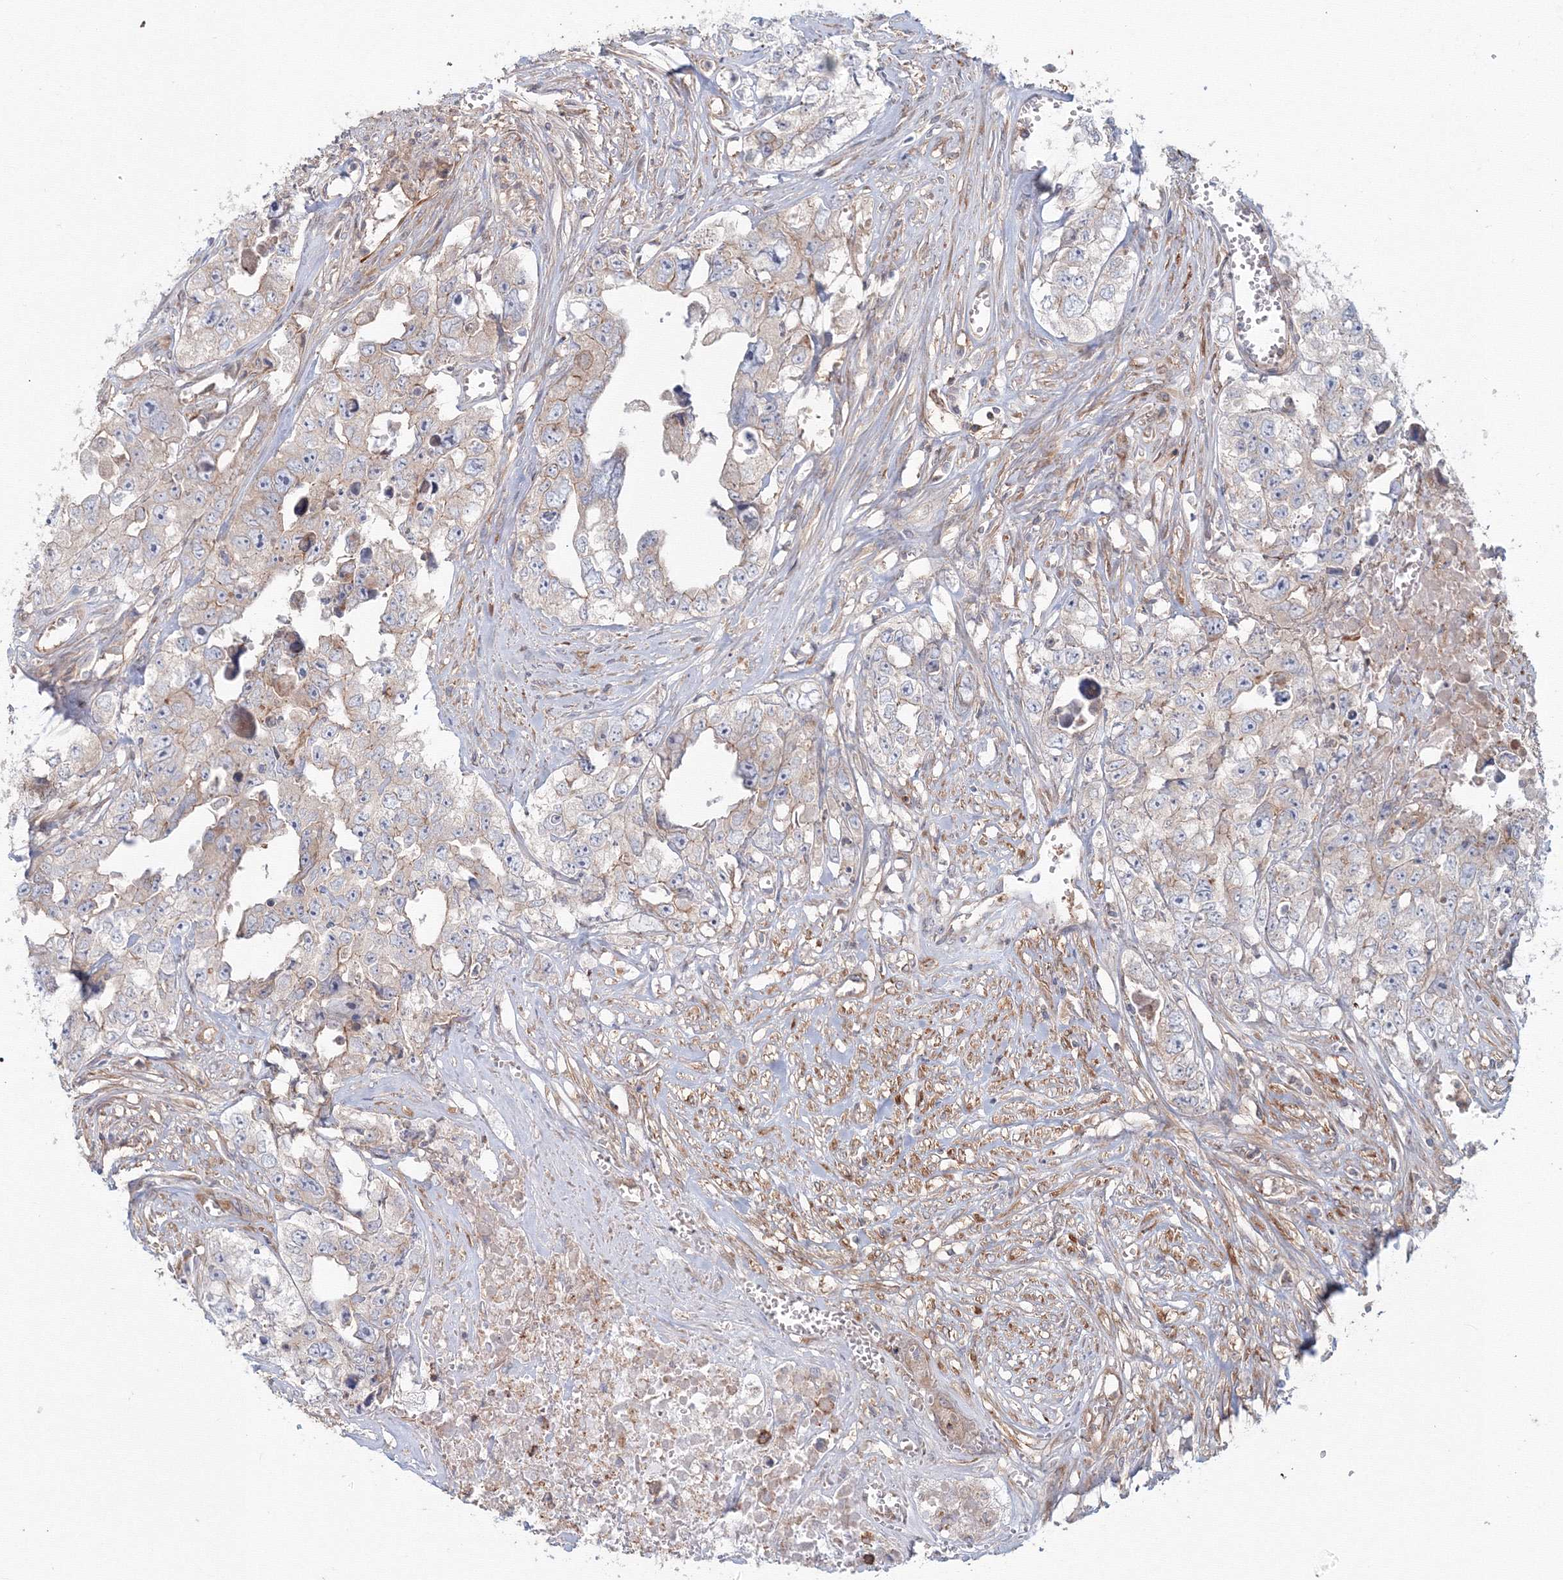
{"staining": {"intensity": "negative", "quantity": "none", "location": "none"}, "tissue": "testis cancer", "cell_type": "Tumor cells", "image_type": "cancer", "snomed": [{"axis": "morphology", "description": "Seminoma, NOS"}, {"axis": "morphology", "description": "Carcinoma, Embryonal, NOS"}, {"axis": "topography", "description": "Testis"}], "caption": "This is a image of IHC staining of seminoma (testis), which shows no staining in tumor cells. (Brightfield microscopy of DAB (3,3'-diaminobenzidine) immunohistochemistry (IHC) at high magnification).", "gene": "SH3PXD2A", "patient": {"sex": "male", "age": 43}}